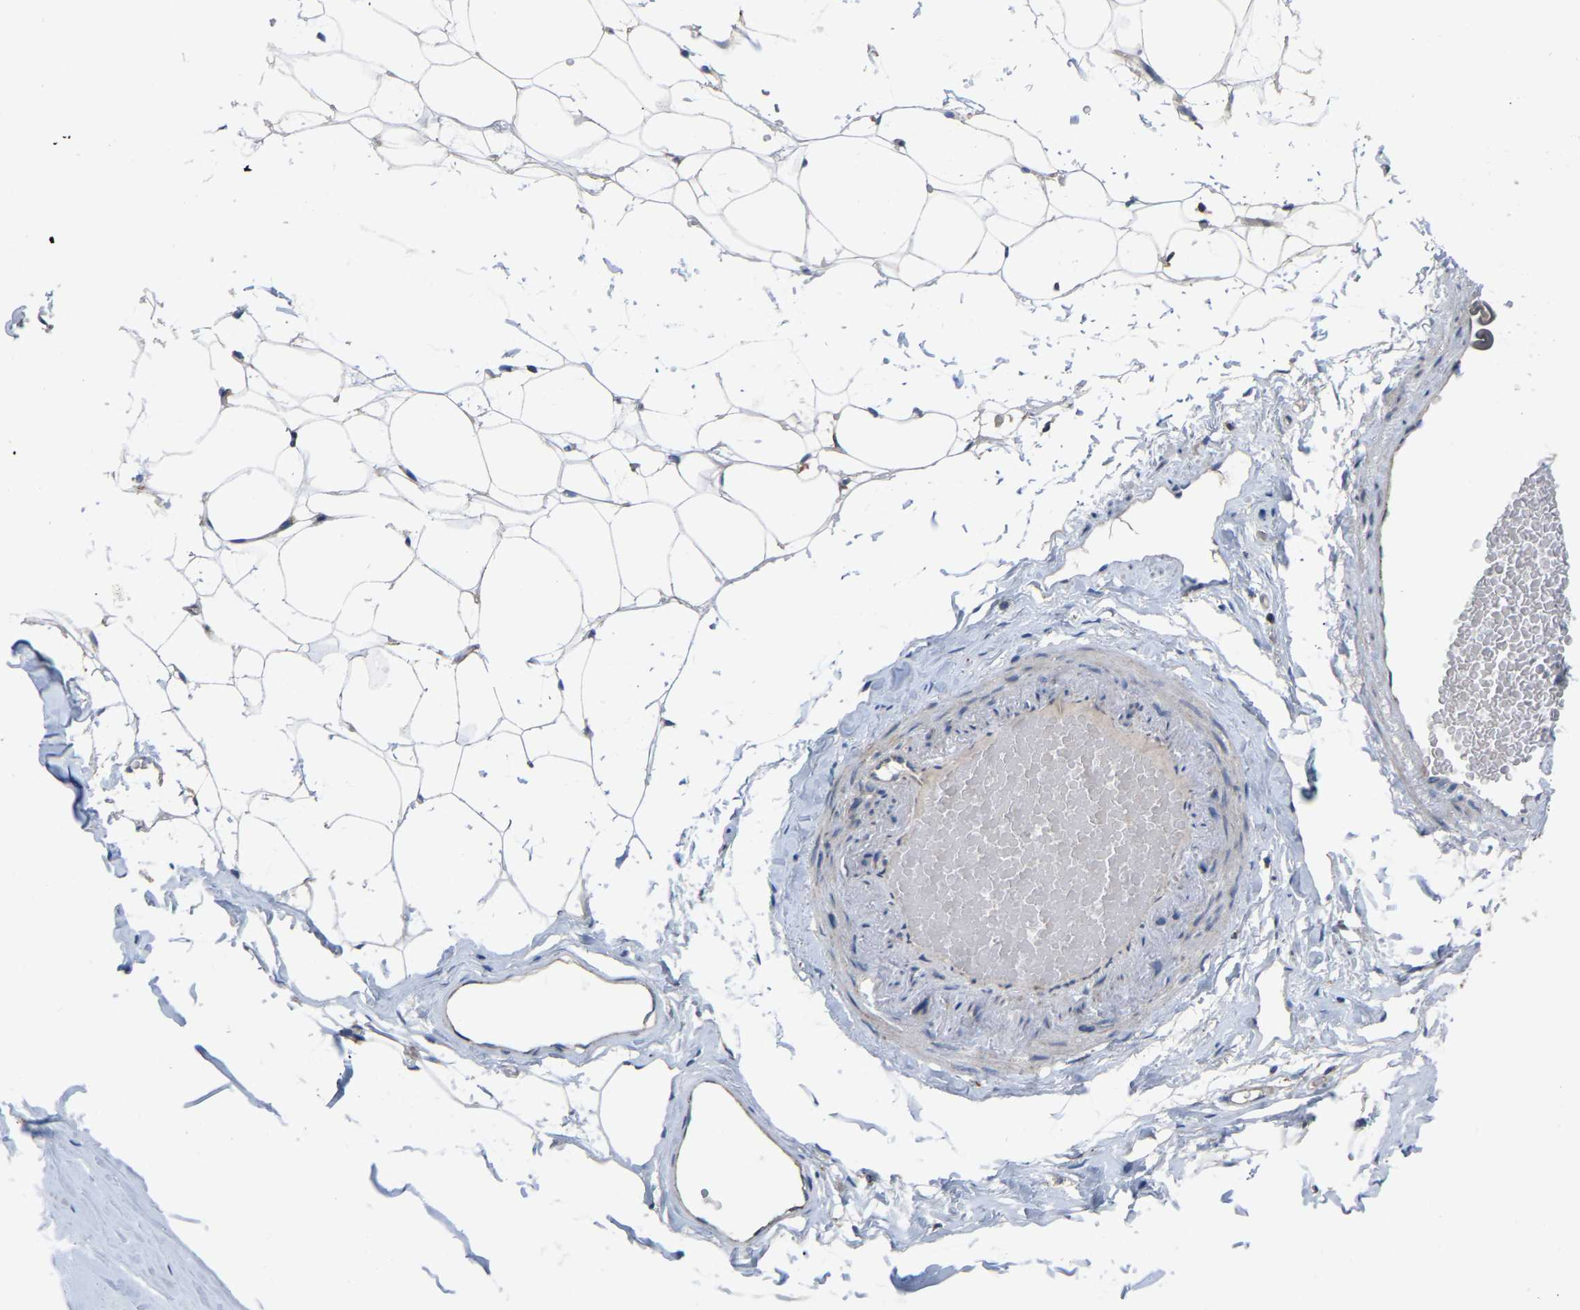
{"staining": {"intensity": "weak", "quantity": ">75%", "location": "cytoplasmic/membranous"}, "tissue": "adipose tissue", "cell_type": "Adipocytes", "image_type": "normal", "snomed": [{"axis": "morphology", "description": "Normal tissue, NOS"}, {"axis": "topography", "description": "Breast"}, {"axis": "topography", "description": "Soft tissue"}], "caption": "Immunohistochemistry (IHC) (DAB) staining of normal adipose tissue shows weak cytoplasmic/membranous protein staining in about >75% of adipocytes.", "gene": "BCL10", "patient": {"sex": "female", "age": 75}}